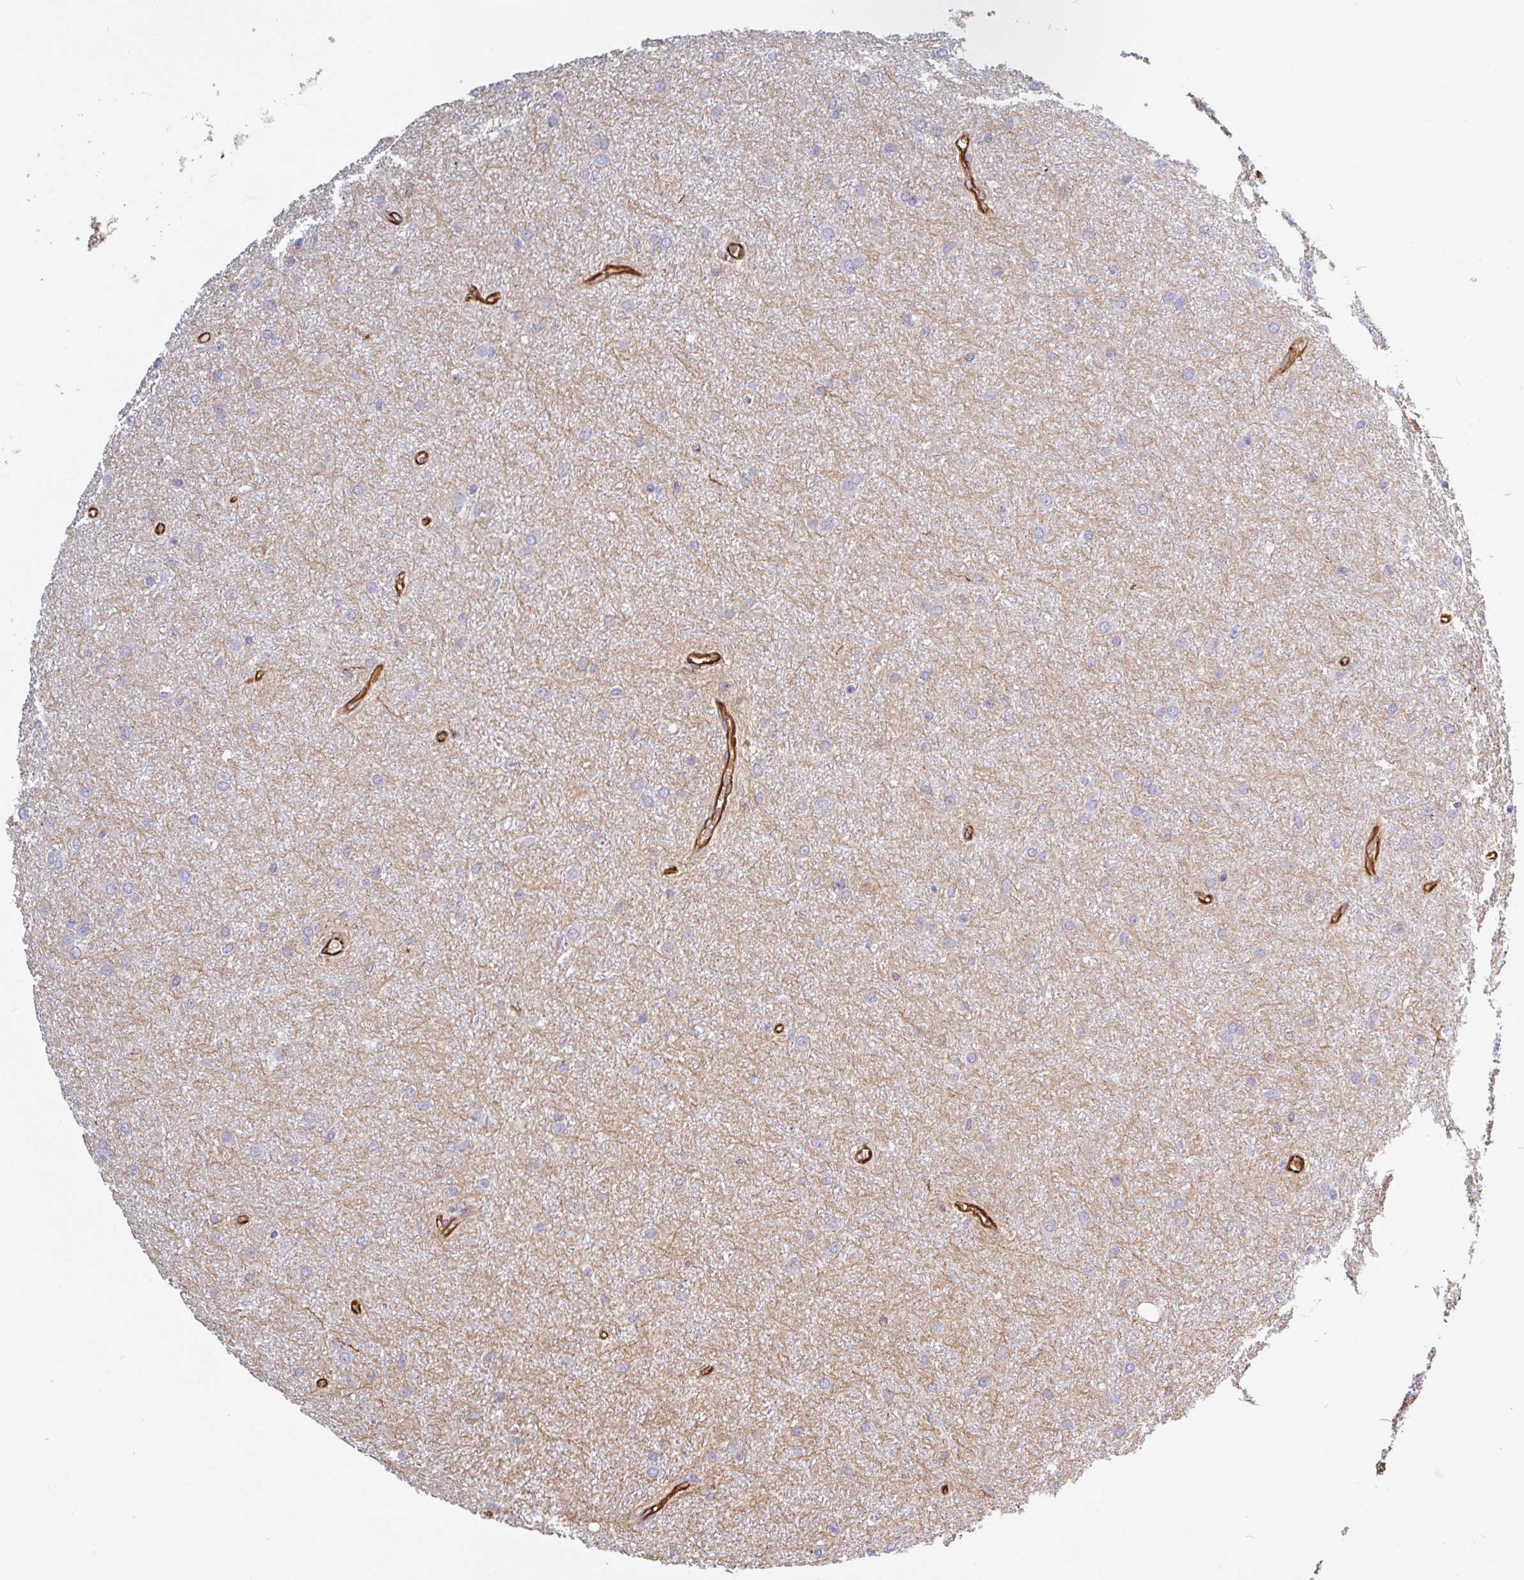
{"staining": {"intensity": "negative", "quantity": "none", "location": "none"}, "tissue": "glioma", "cell_type": "Tumor cells", "image_type": "cancer", "snomed": [{"axis": "morphology", "description": "Glioma, malignant, Low grade"}, {"axis": "topography", "description": "Cerebellum"}], "caption": "There is no significant expression in tumor cells of glioma.", "gene": "PPFIA1", "patient": {"sex": "female", "age": 5}}